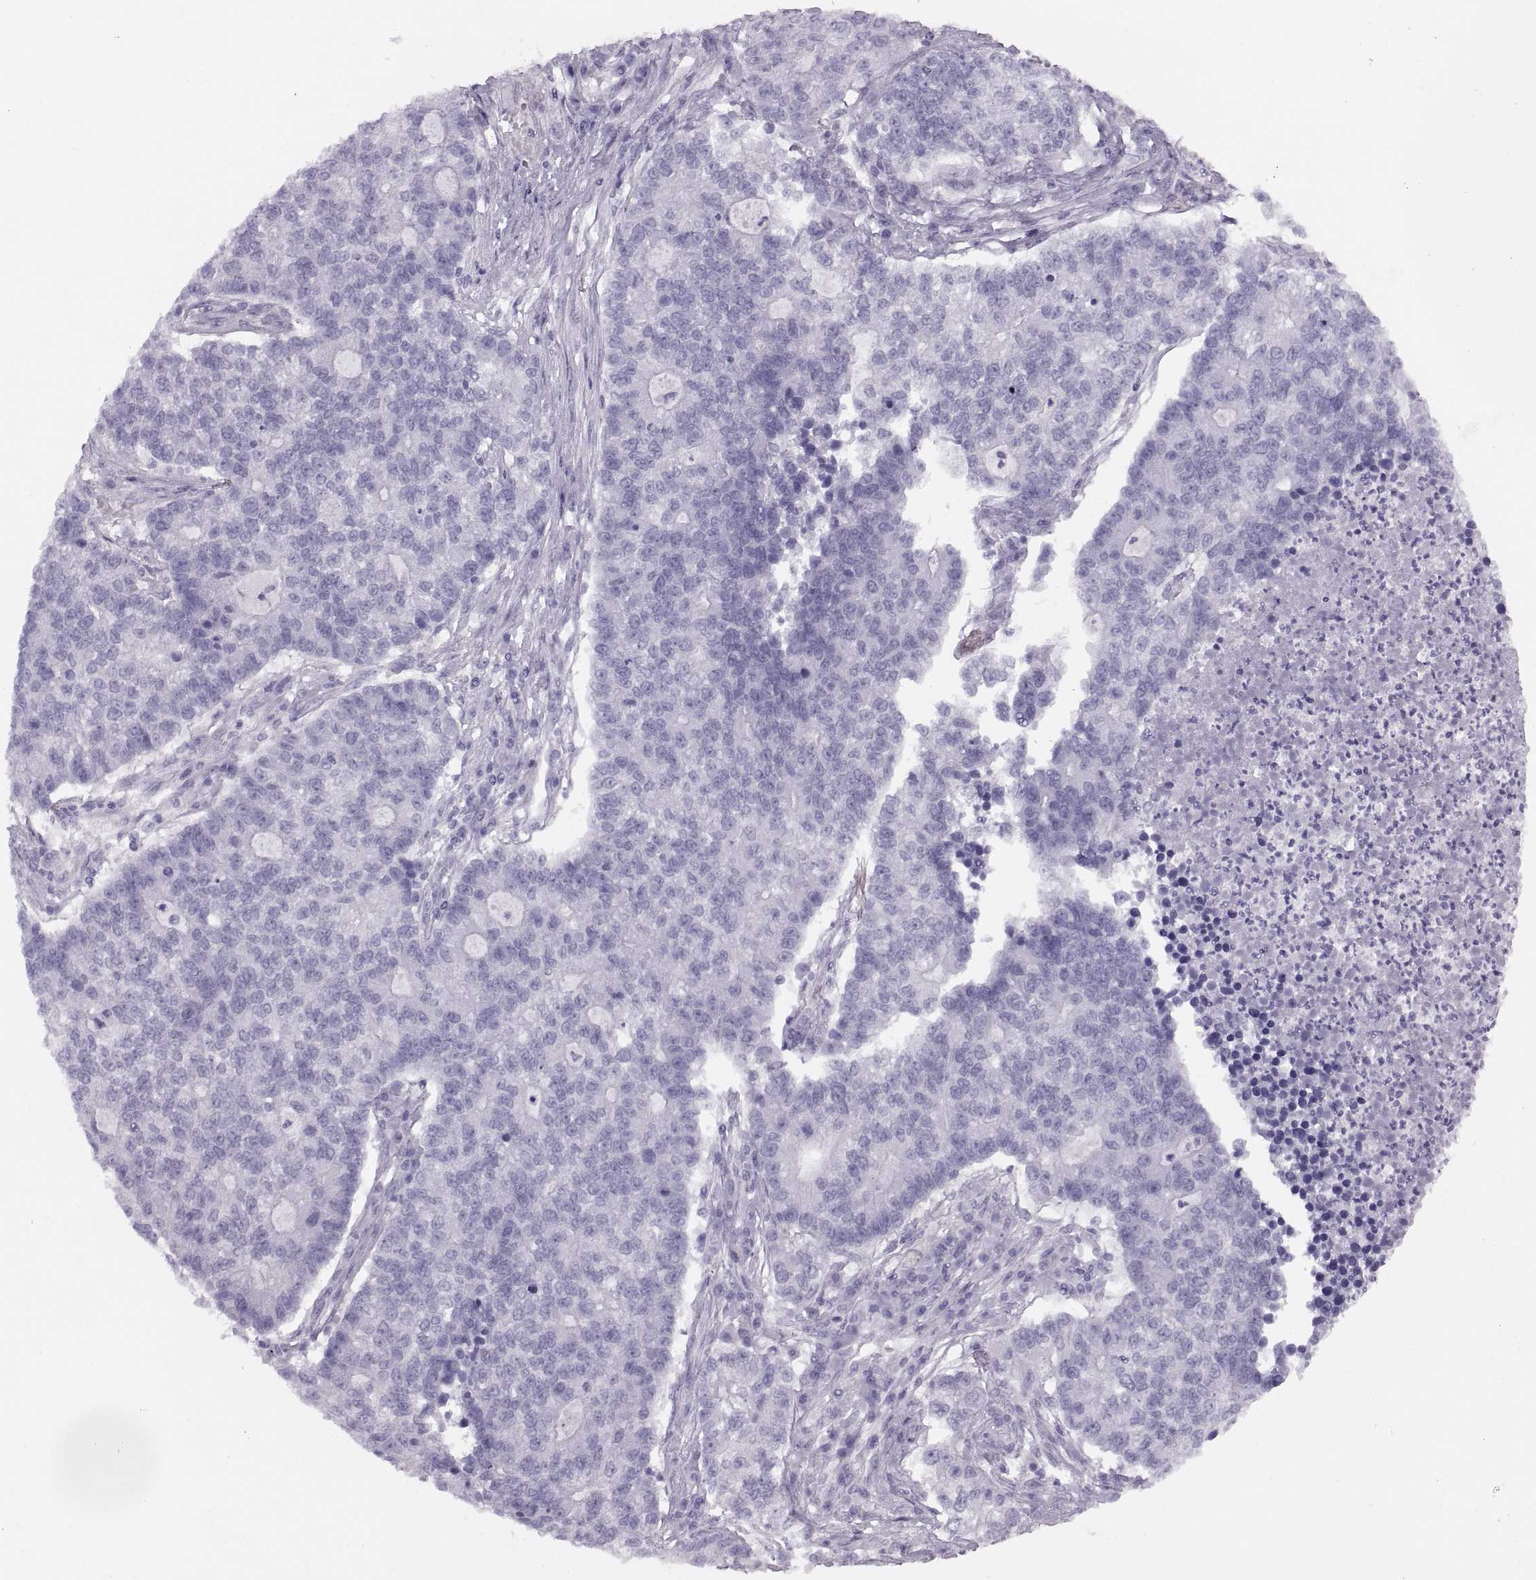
{"staining": {"intensity": "negative", "quantity": "none", "location": "none"}, "tissue": "lung cancer", "cell_type": "Tumor cells", "image_type": "cancer", "snomed": [{"axis": "morphology", "description": "Adenocarcinoma, NOS"}, {"axis": "topography", "description": "Lung"}], "caption": "A high-resolution image shows immunohistochemistry (IHC) staining of lung adenocarcinoma, which displays no significant positivity in tumor cells.", "gene": "FAM24A", "patient": {"sex": "male", "age": 57}}